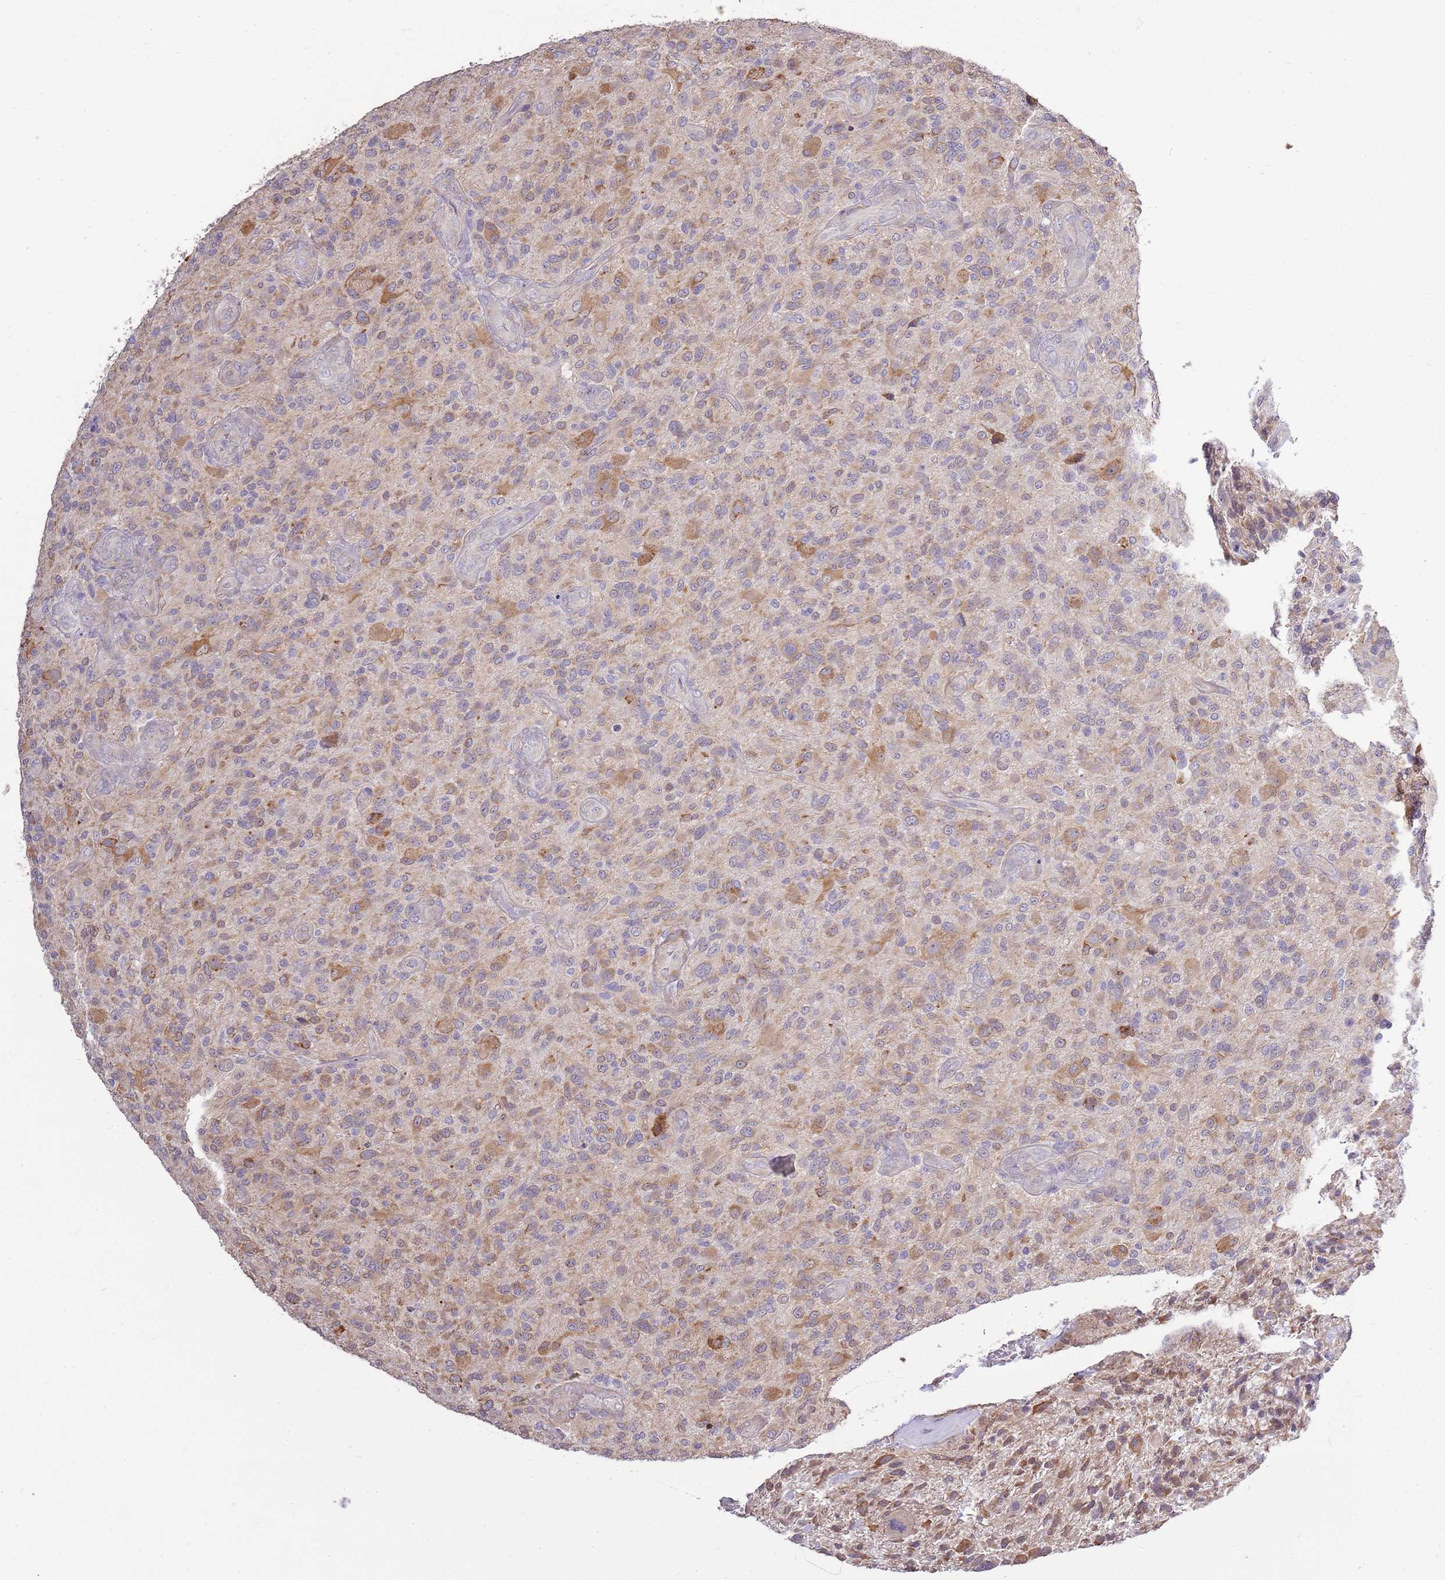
{"staining": {"intensity": "moderate", "quantity": ">75%", "location": "cytoplasmic/membranous"}, "tissue": "glioma", "cell_type": "Tumor cells", "image_type": "cancer", "snomed": [{"axis": "morphology", "description": "Glioma, malignant, High grade"}, {"axis": "topography", "description": "Brain"}], "caption": "Glioma was stained to show a protein in brown. There is medium levels of moderate cytoplasmic/membranous positivity in approximately >75% of tumor cells.", "gene": "UGGT2", "patient": {"sex": "male", "age": 47}}